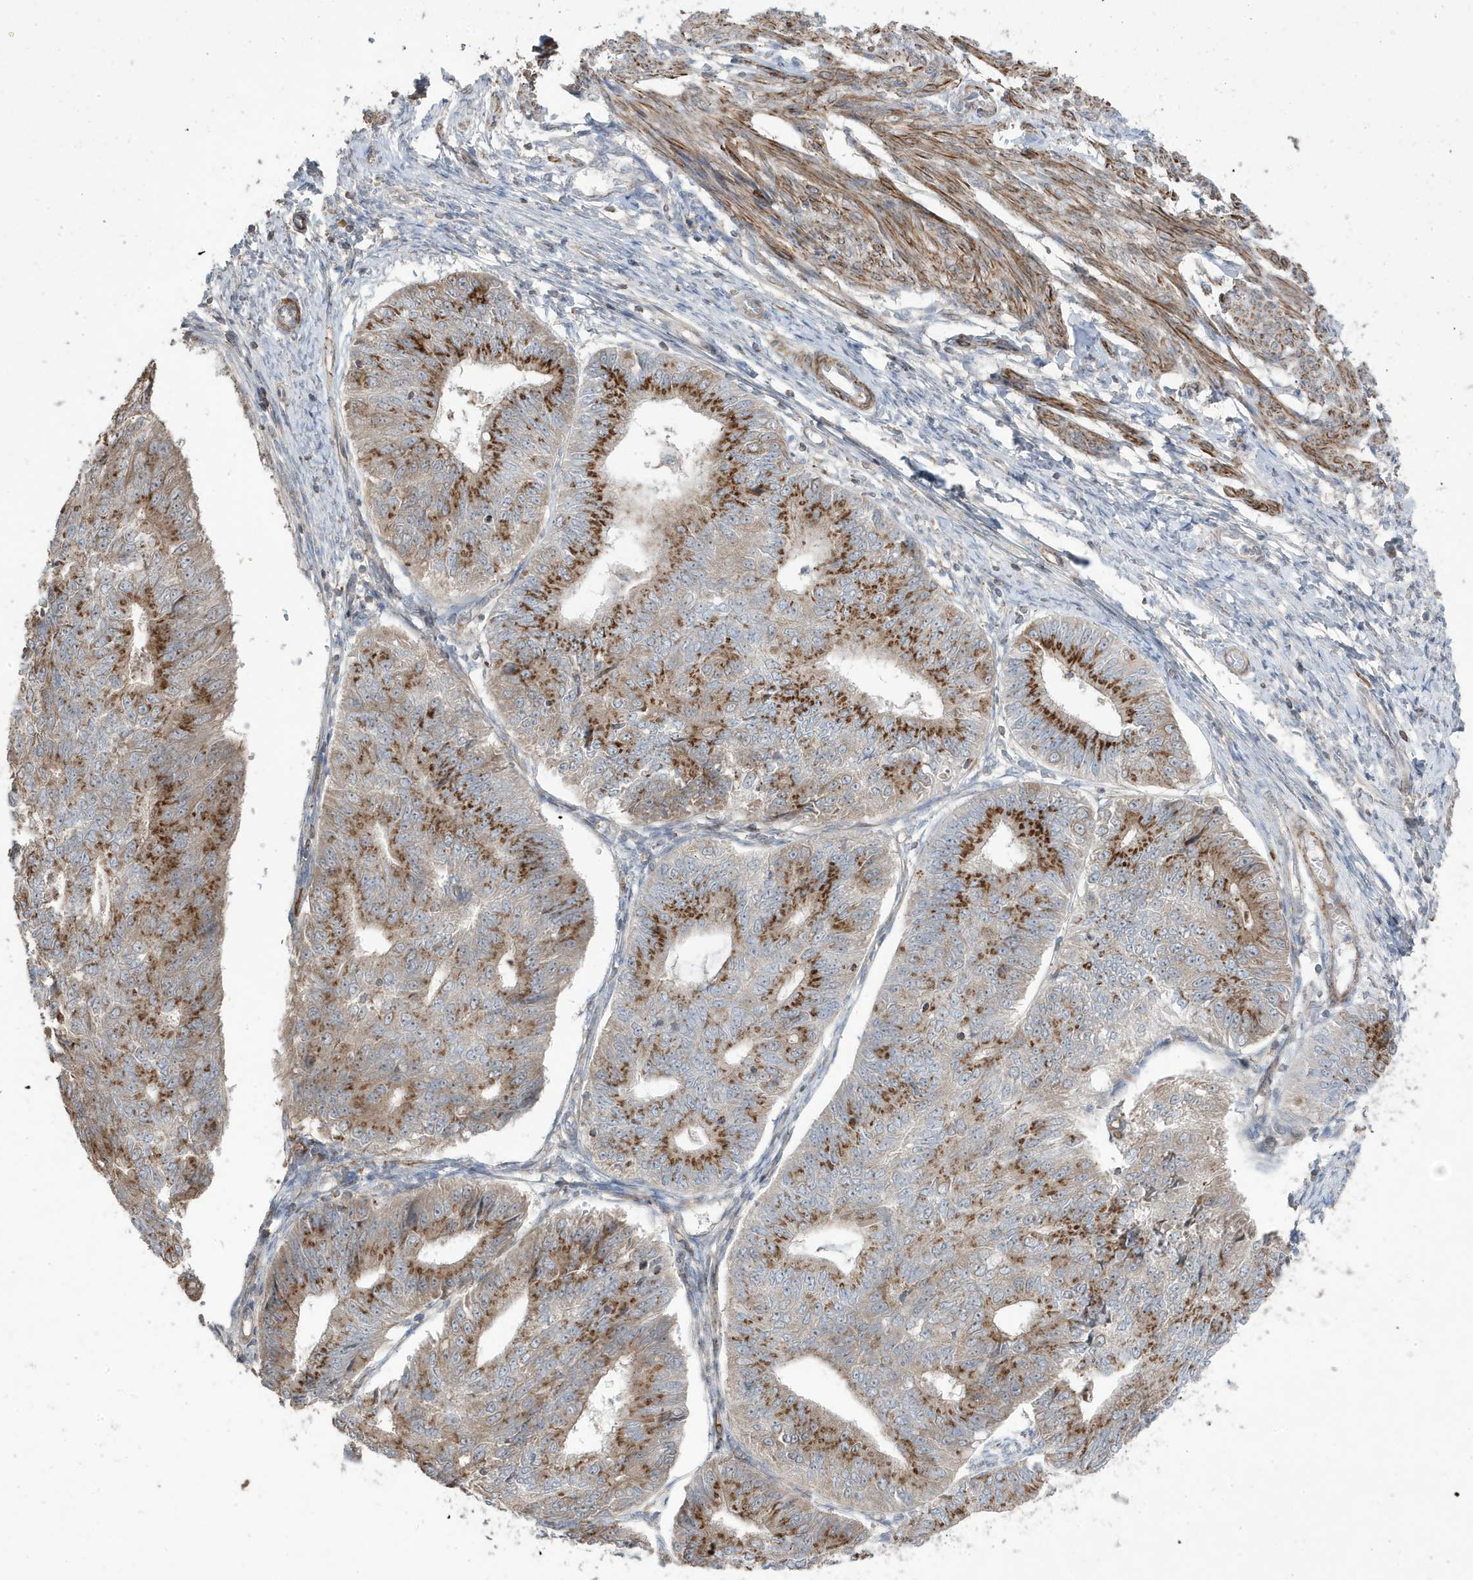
{"staining": {"intensity": "strong", "quantity": "25%-75%", "location": "cytoplasmic/membranous"}, "tissue": "endometrial cancer", "cell_type": "Tumor cells", "image_type": "cancer", "snomed": [{"axis": "morphology", "description": "Adenocarcinoma, NOS"}, {"axis": "topography", "description": "Endometrium"}], "caption": "The photomicrograph displays staining of adenocarcinoma (endometrial), revealing strong cytoplasmic/membranous protein staining (brown color) within tumor cells.", "gene": "CETN3", "patient": {"sex": "female", "age": 32}}